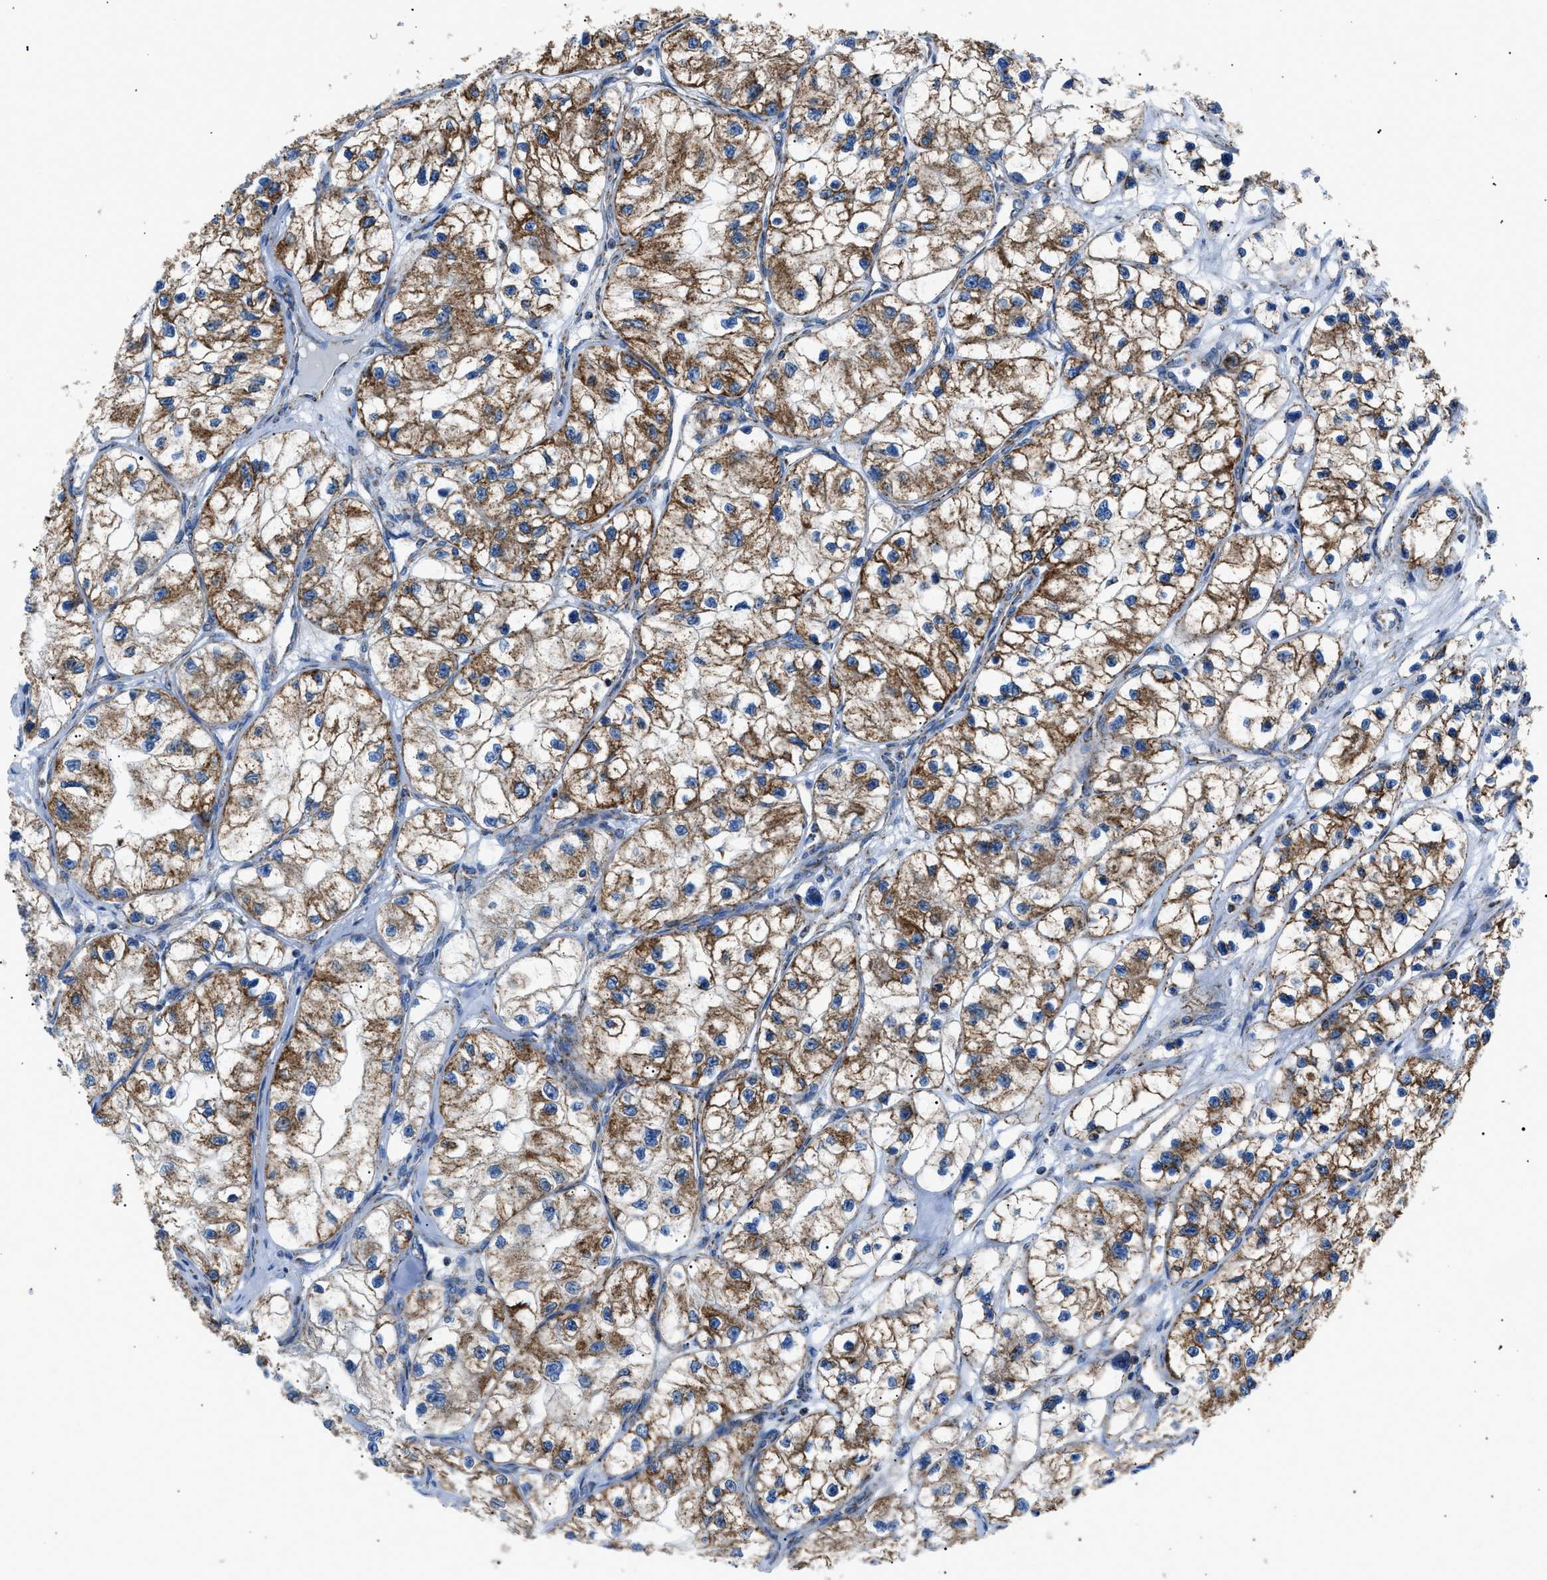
{"staining": {"intensity": "strong", "quantity": ">75%", "location": "cytoplasmic/membranous"}, "tissue": "renal cancer", "cell_type": "Tumor cells", "image_type": "cancer", "snomed": [{"axis": "morphology", "description": "Adenocarcinoma, NOS"}, {"axis": "topography", "description": "Kidney"}], "caption": "Immunohistochemical staining of human renal adenocarcinoma exhibits strong cytoplasmic/membranous protein expression in approximately >75% of tumor cells.", "gene": "PHB2", "patient": {"sex": "female", "age": 57}}